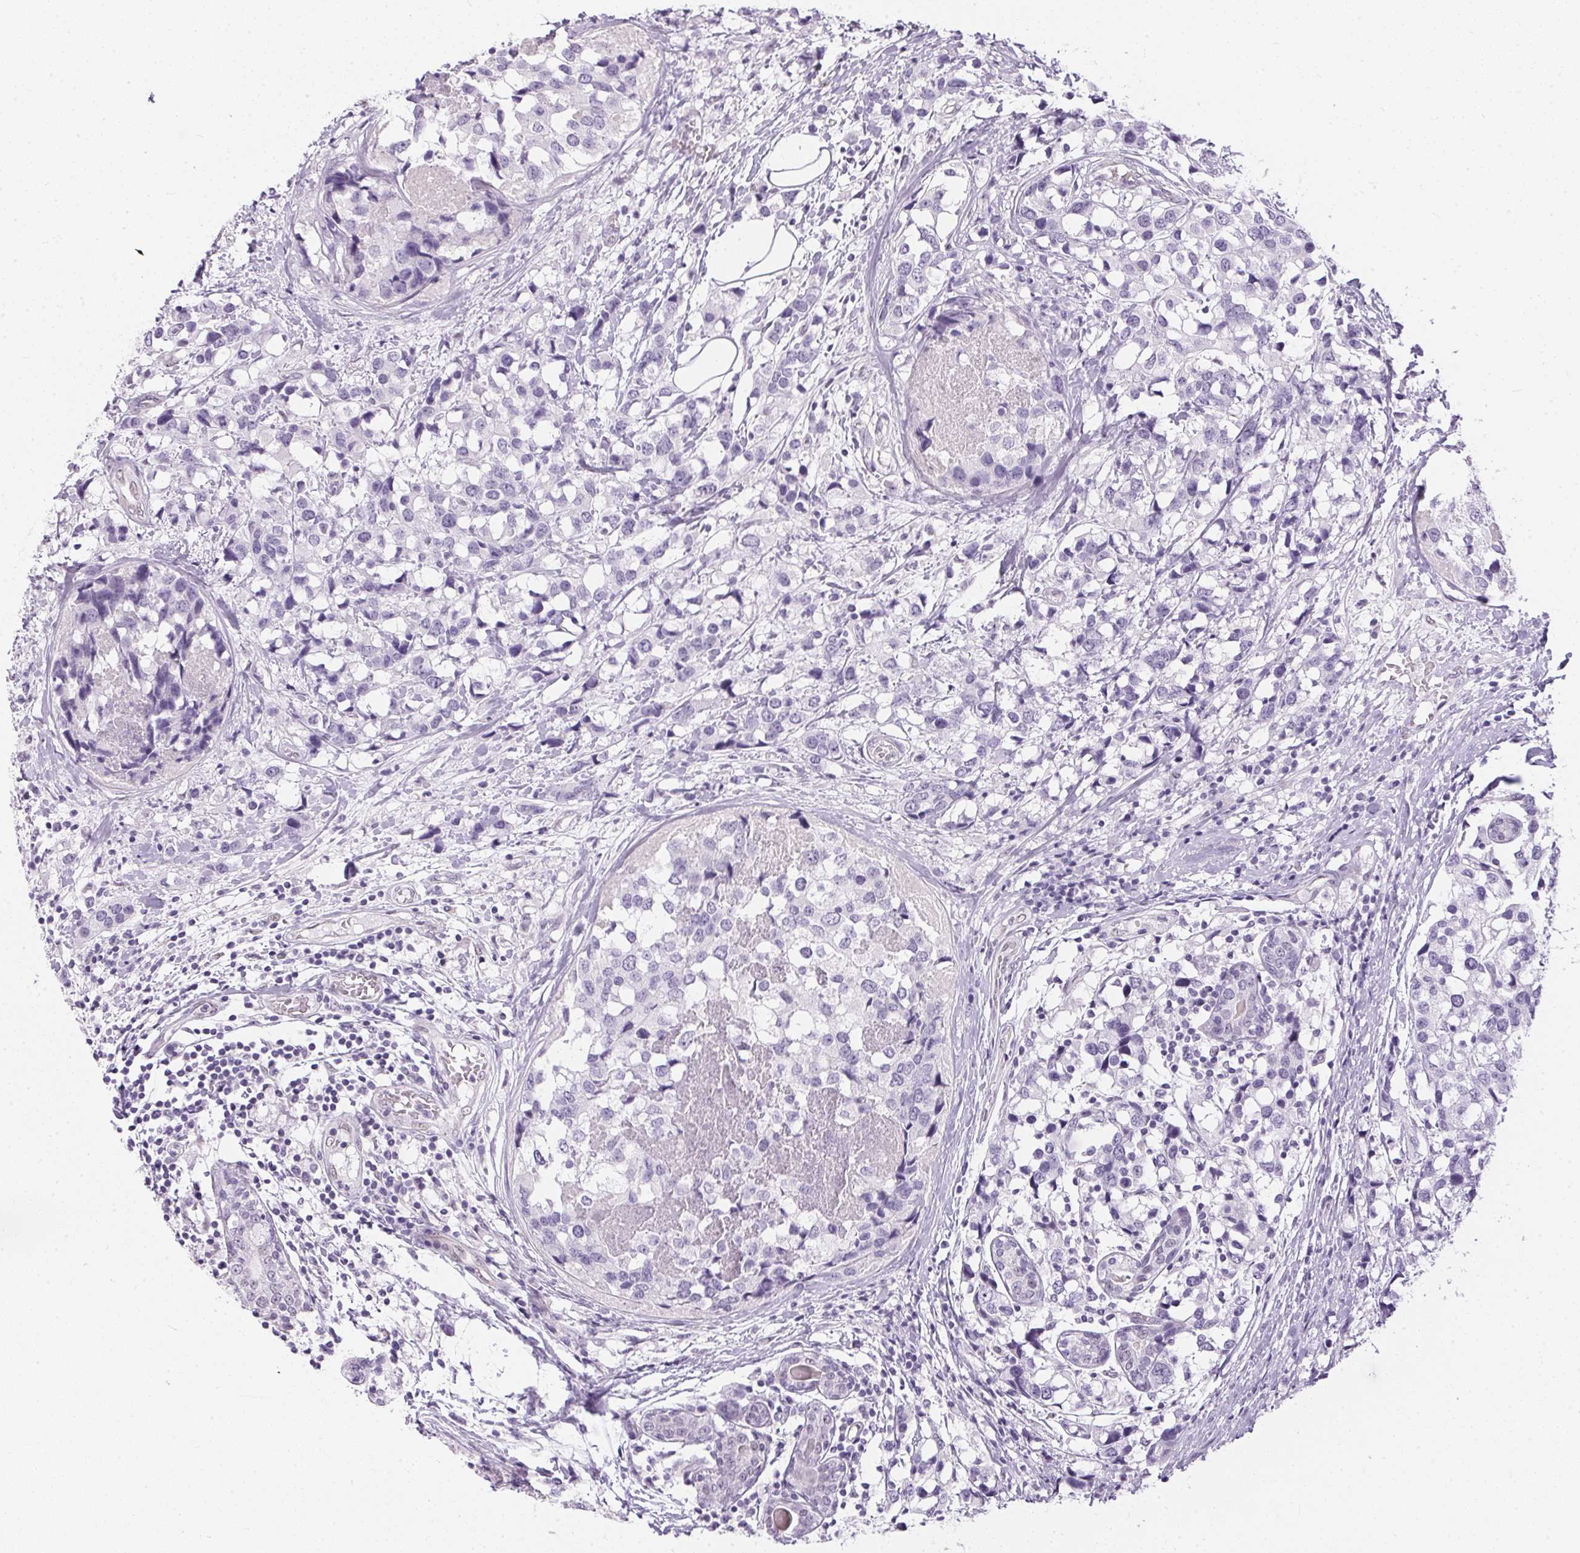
{"staining": {"intensity": "negative", "quantity": "none", "location": "none"}, "tissue": "breast cancer", "cell_type": "Tumor cells", "image_type": "cancer", "snomed": [{"axis": "morphology", "description": "Lobular carcinoma"}, {"axis": "topography", "description": "Breast"}], "caption": "Immunohistochemistry image of neoplastic tissue: breast cancer stained with DAB (3,3'-diaminobenzidine) displays no significant protein positivity in tumor cells. (DAB (3,3'-diaminobenzidine) IHC, high magnification).", "gene": "GBP6", "patient": {"sex": "female", "age": 59}}